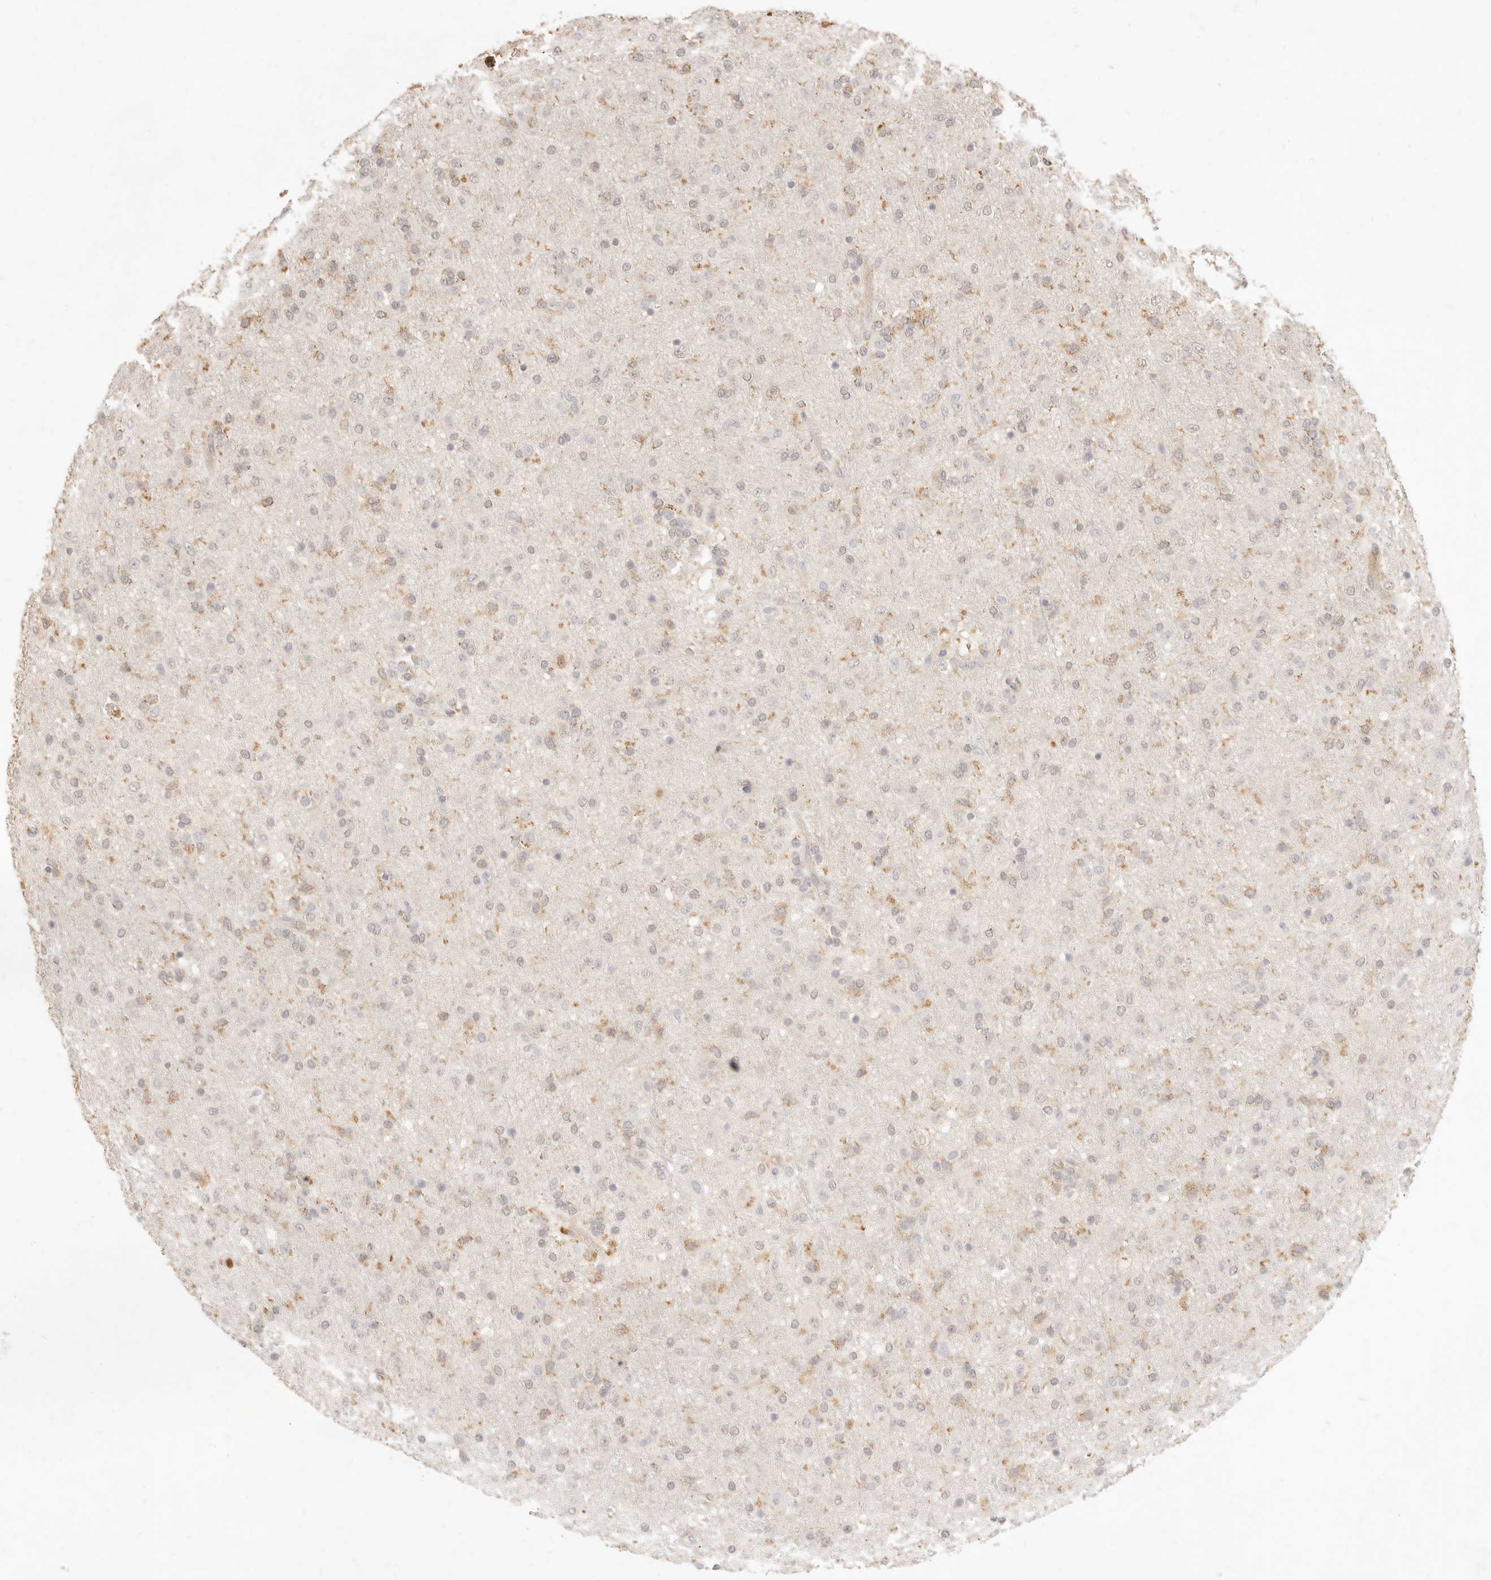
{"staining": {"intensity": "negative", "quantity": "none", "location": "none"}, "tissue": "glioma", "cell_type": "Tumor cells", "image_type": "cancer", "snomed": [{"axis": "morphology", "description": "Glioma, malignant, Low grade"}, {"axis": "topography", "description": "Brain"}], "caption": "Tumor cells show no significant protein staining in malignant low-grade glioma.", "gene": "TMTC2", "patient": {"sex": "male", "age": 65}}